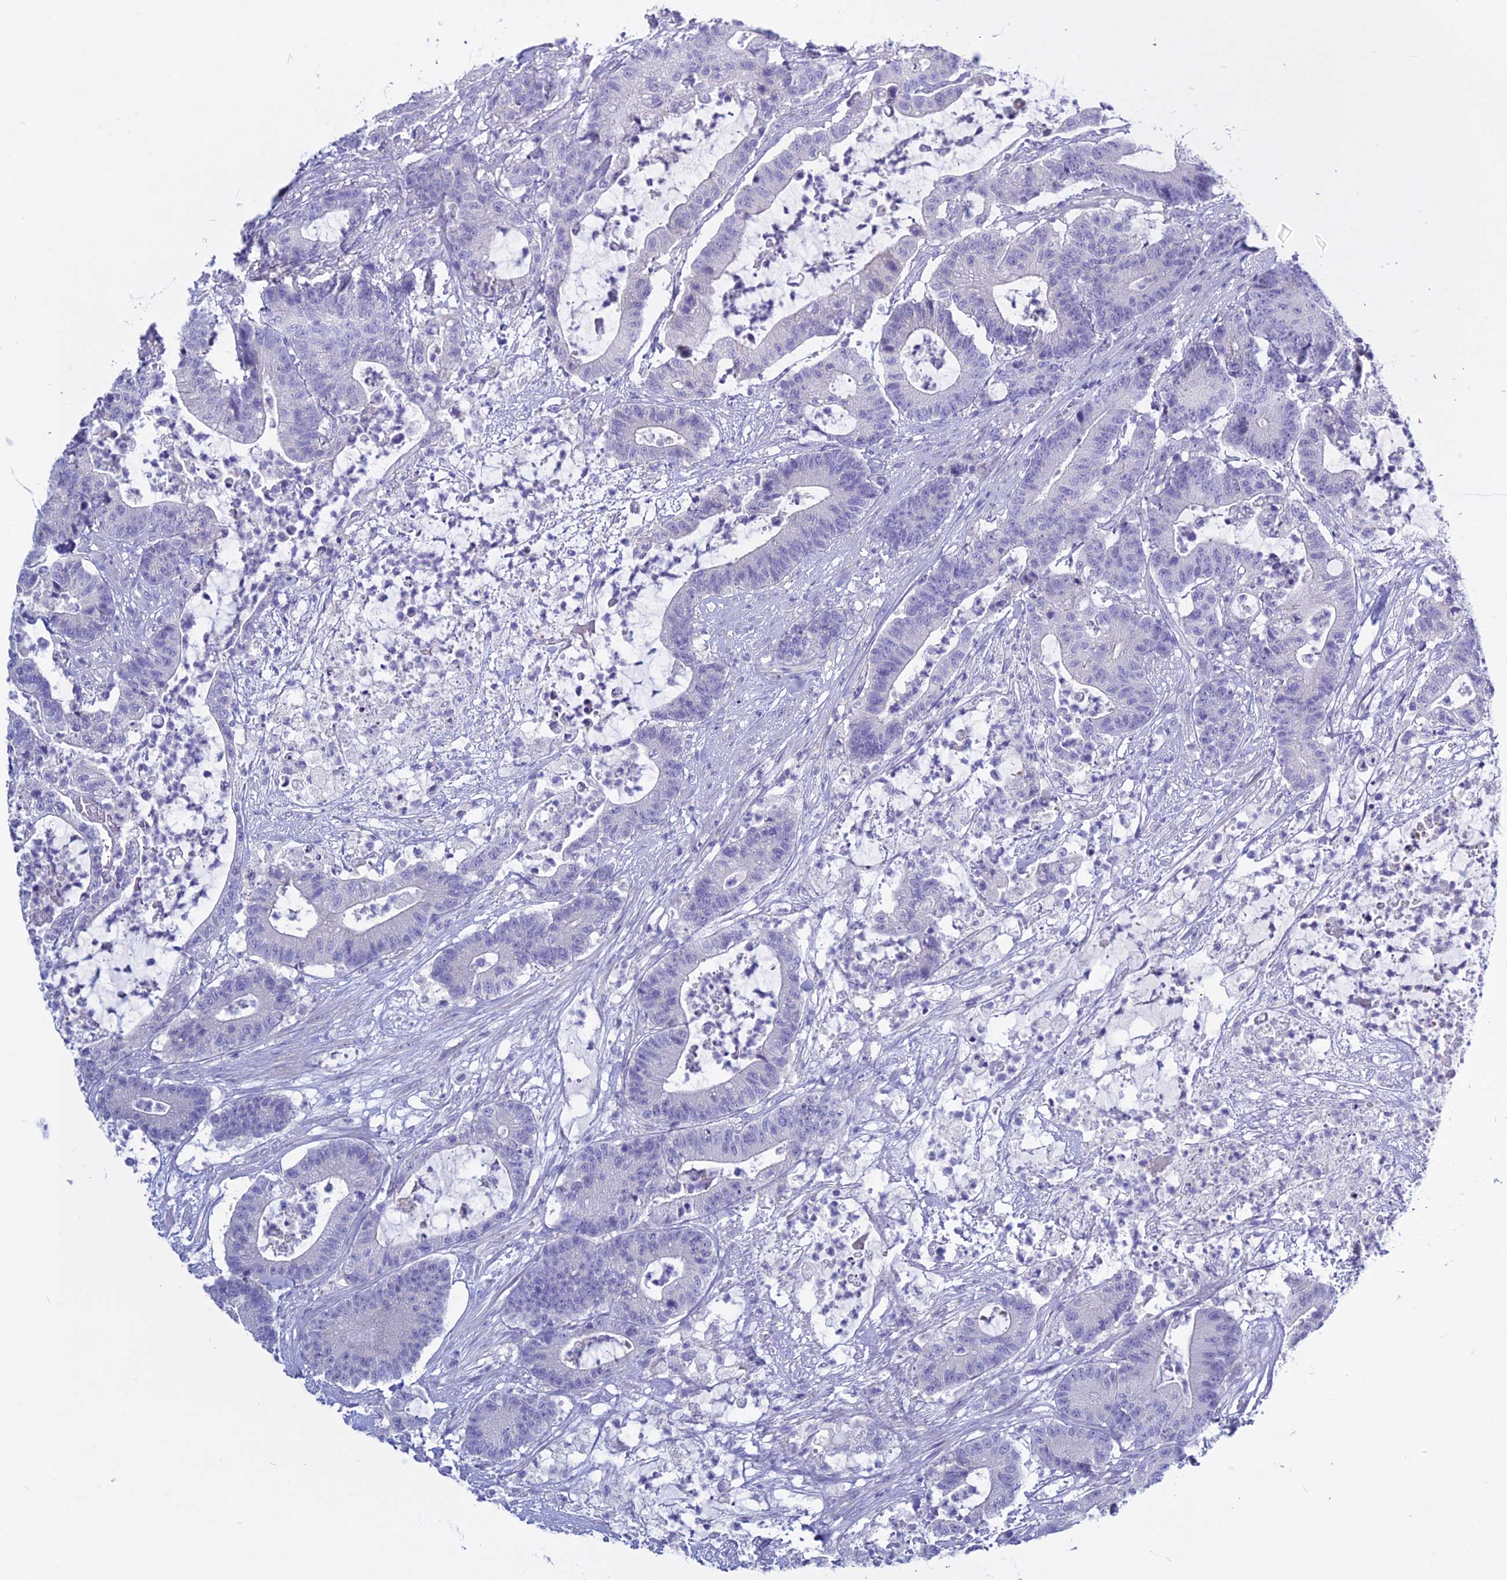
{"staining": {"intensity": "negative", "quantity": "none", "location": "none"}, "tissue": "colorectal cancer", "cell_type": "Tumor cells", "image_type": "cancer", "snomed": [{"axis": "morphology", "description": "Adenocarcinoma, NOS"}, {"axis": "topography", "description": "Colon"}], "caption": "High magnification brightfield microscopy of colorectal cancer stained with DAB (brown) and counterstained with hematoxylin (blue): tumor cells show no significant positivity.", "gene": "CLEC2L", "patient": {"sex": "female", "age": 84}}